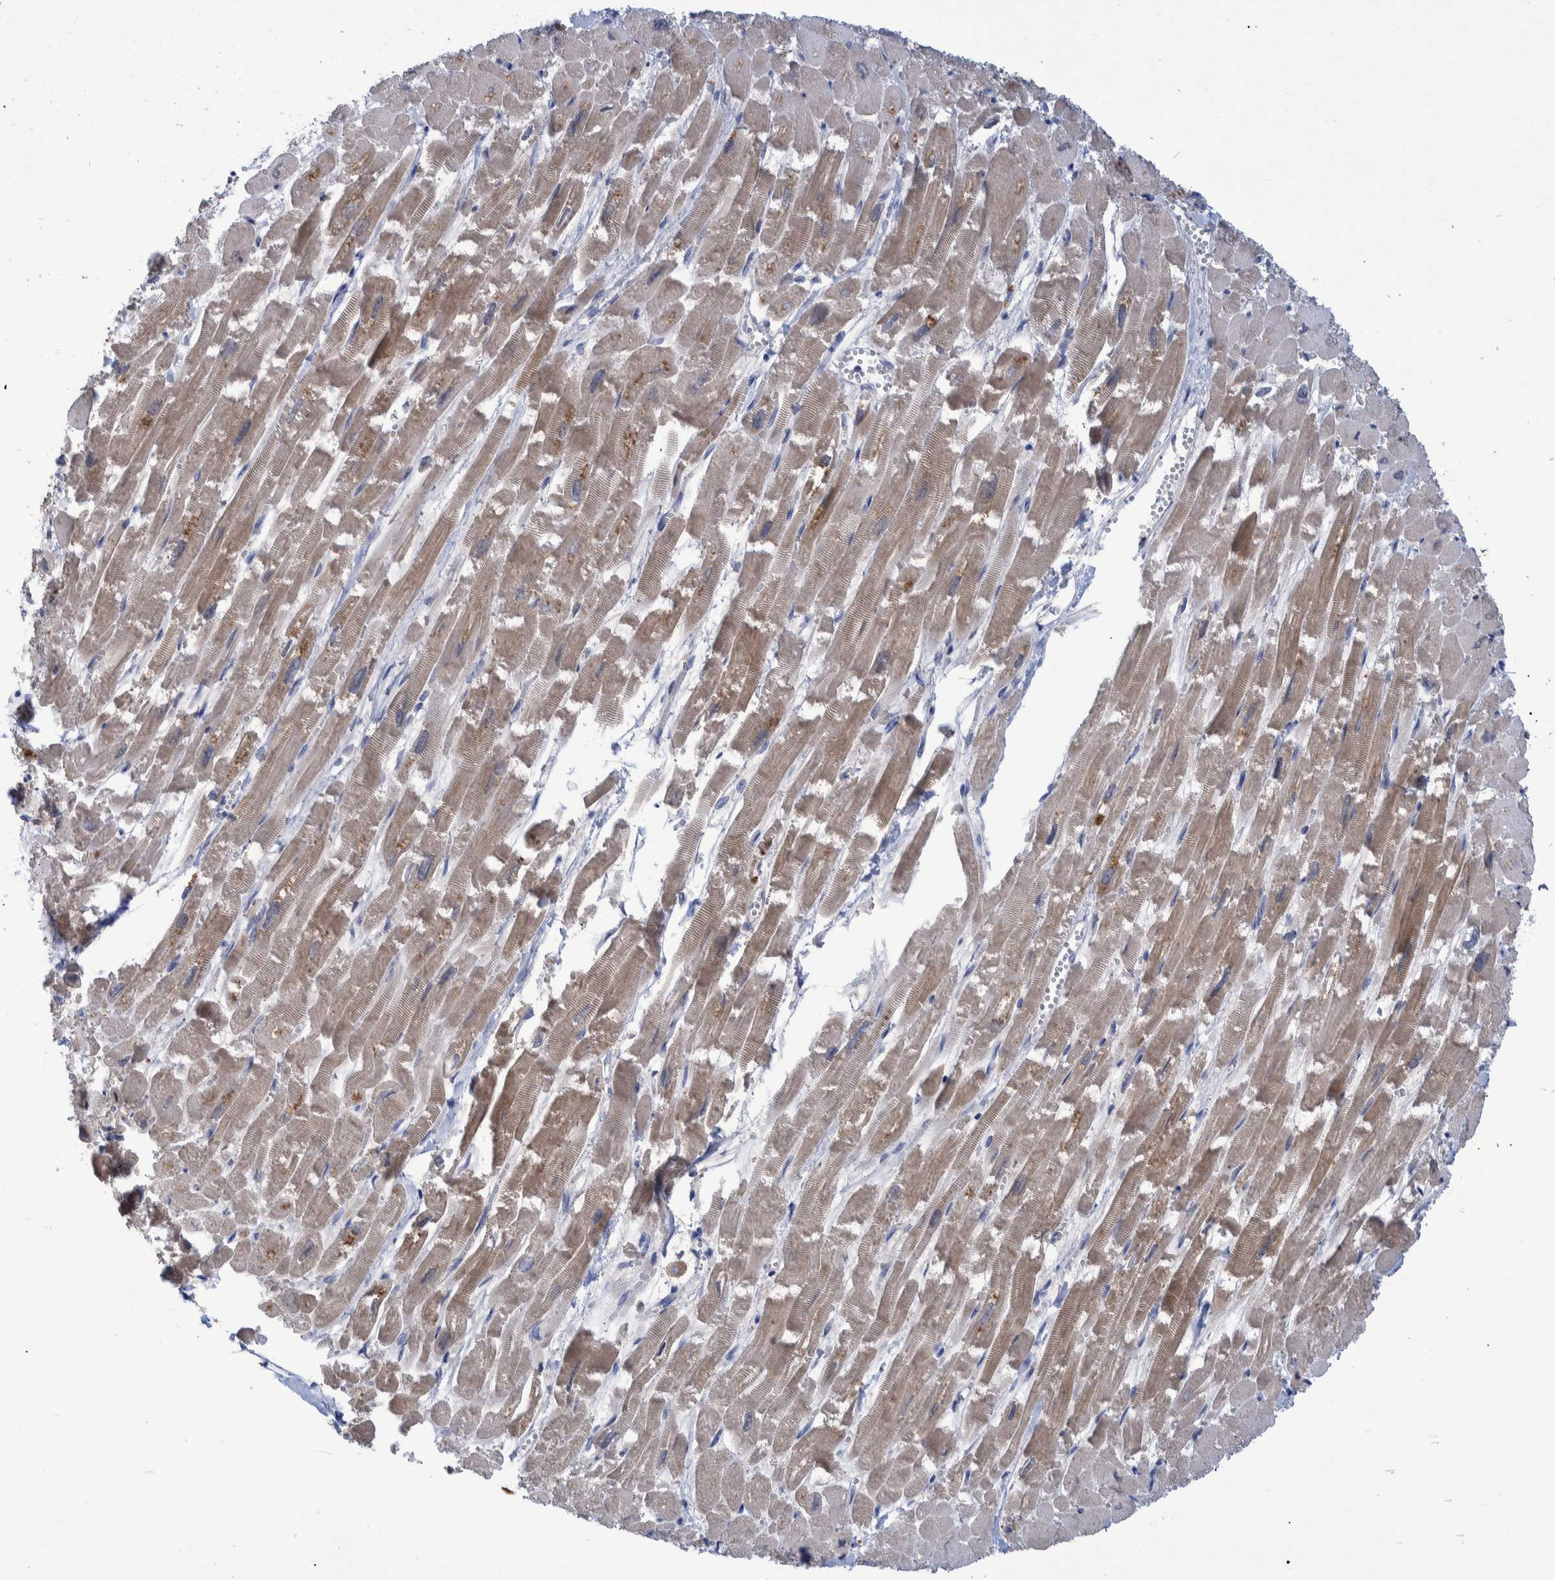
{"staining": {"intensity": "moderate", "quantity": "25%-75%", "location": "cytoplasmic/membranous"}, "tissue": "heart muscle", "cell_type": "Cardiomyocytes", "image_type": "normal", "snomed": [{"axis": "morphology", "description": "Normal tissue, NOS"}, {"axis": "topography", "description": "Heart"}], "caption": "This is a micrograph of immunohistochemistry staining of benign heart muscle, which shows moderate positivity in the cytoplasmic/membranous of cardiomyocytes.", "gene": "PCYT2", "patient": {"sex": "male", "age": 54}}